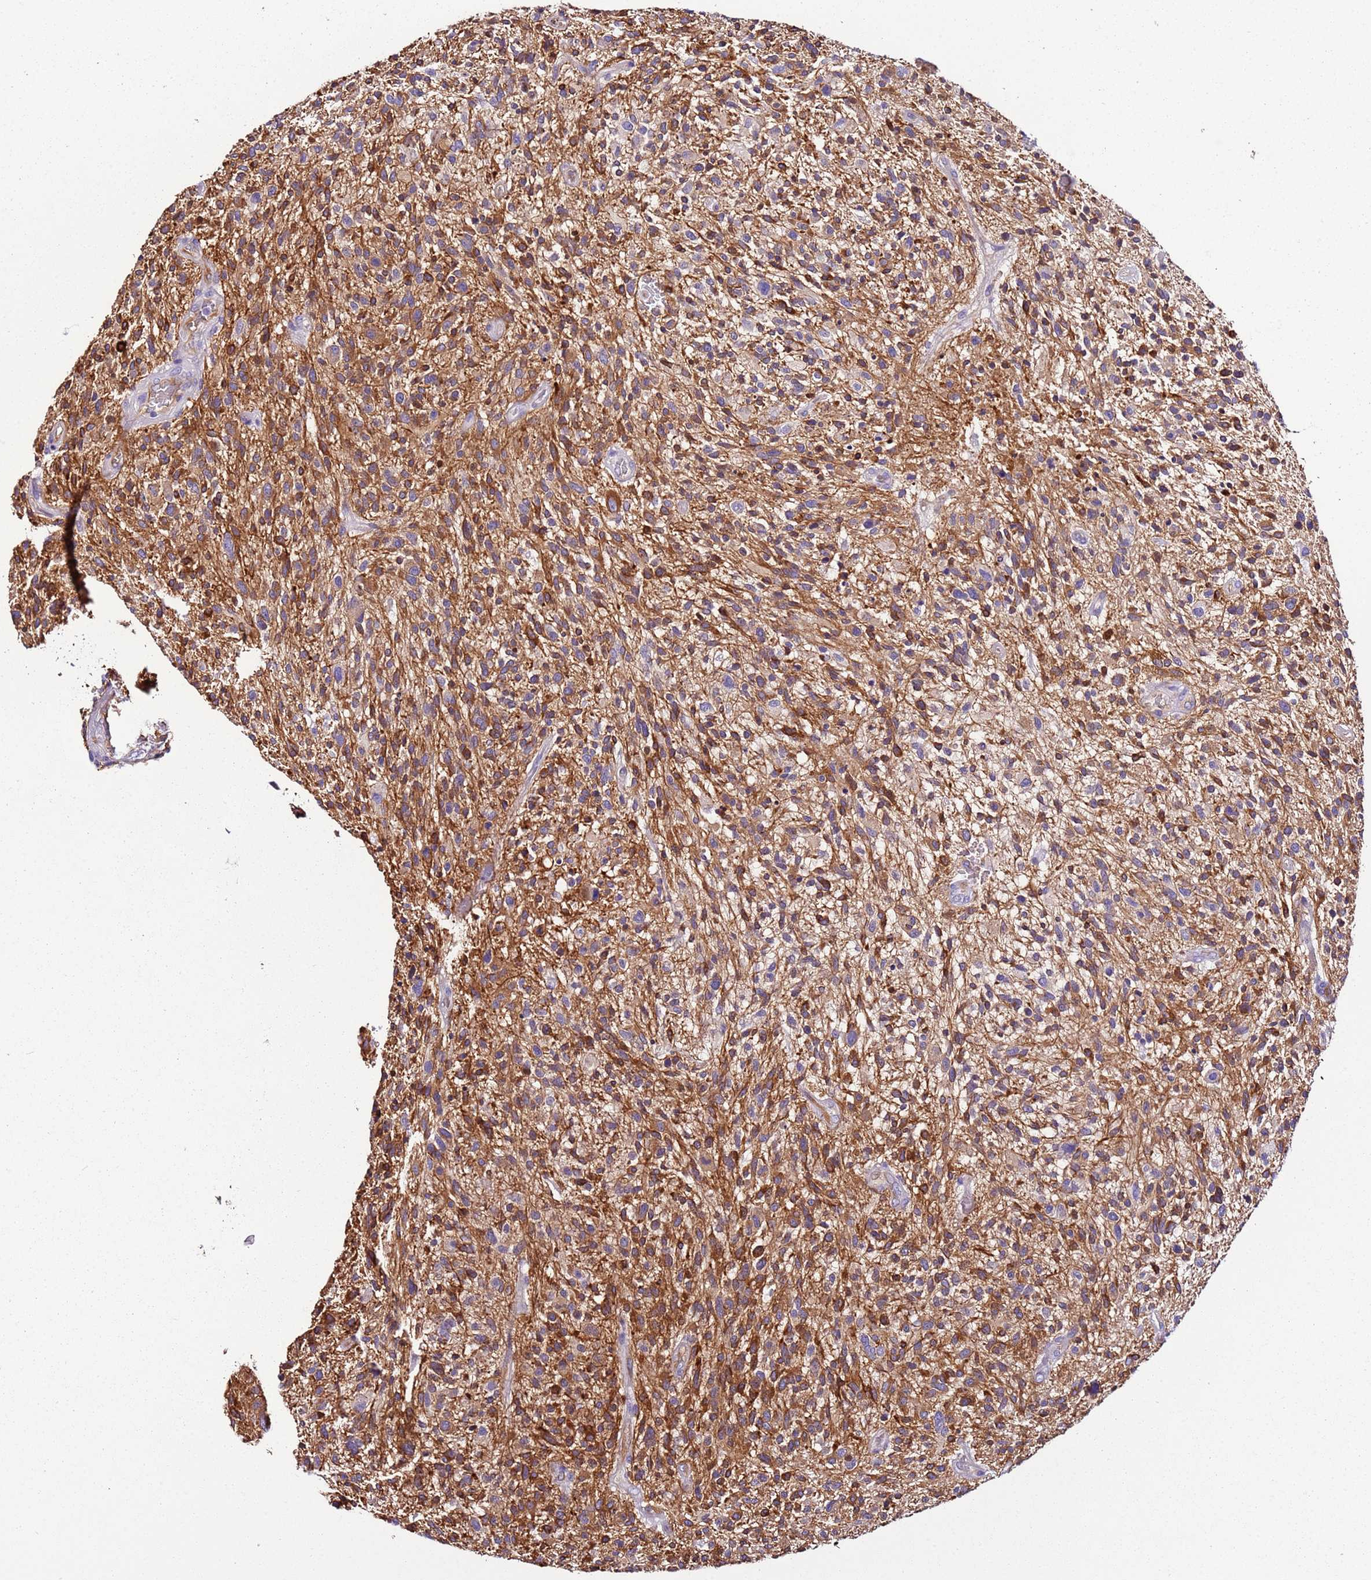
{"staining": {"intensity": "moderate", "quantity": ">75%", "location": "cytoplasmic/membranous"}, "tissue": "glioma", "cell_type": "Tumor cells", "image_type": "cancer", "snomed": [{"axis": "morphology", "description": "Glioma, malignant, High grade"}, {"axis": "topography", "description": "Brain"}], "caption": "A photomicrograph showing moderate cytoplasmic/membranous expression in about >75% of tumor cells in glioma, as visualized by brown immunohistochemical staining.", "gene": "FAM174C", "patient": {"sex": "male", "age": 47}}